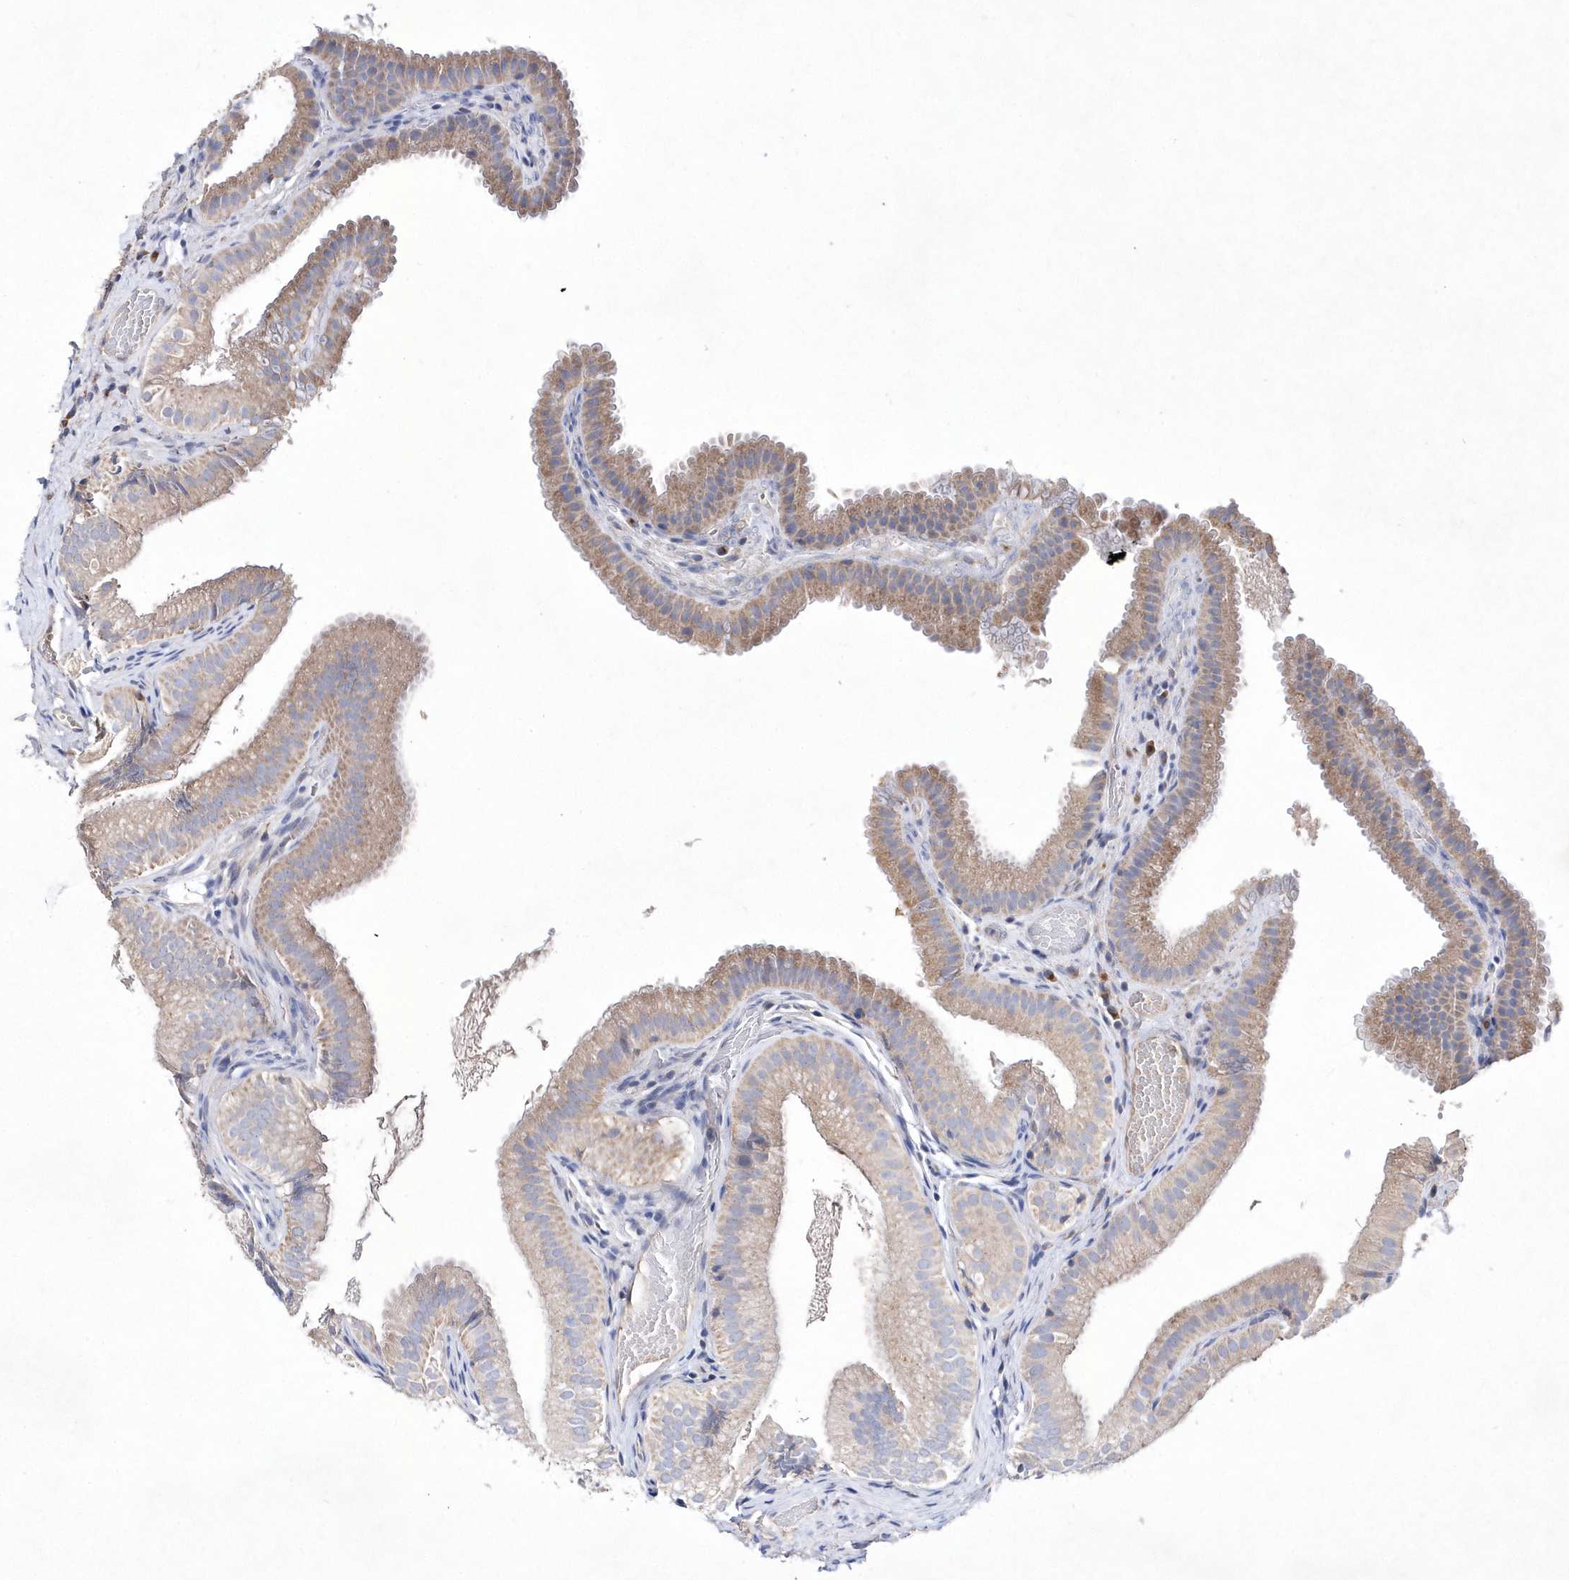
{"staining": {"intensity": "moderate", "quantity": ">75%", "location": "cytoplasmic/membranous"}, "tissue": "gallbladder", "cell_type": "Glandular cells", "image_type": "normal", "snomed": [{"axis": "morphology", "description": "Normal tissue, NOS"}, {"axis": "topography", "description": "Gallbladder"}], "caption": "Gallbladder stained for a protein reveals moderate cytoplasmic/membranous positivity in glandular cells. The staining is performed using DAB brown chromogen to label protein expression. The nuclei are counter-stained blue using hematoxylin.", "gene": "METTL8", "patient": {"sex": "female", "age": 30}}